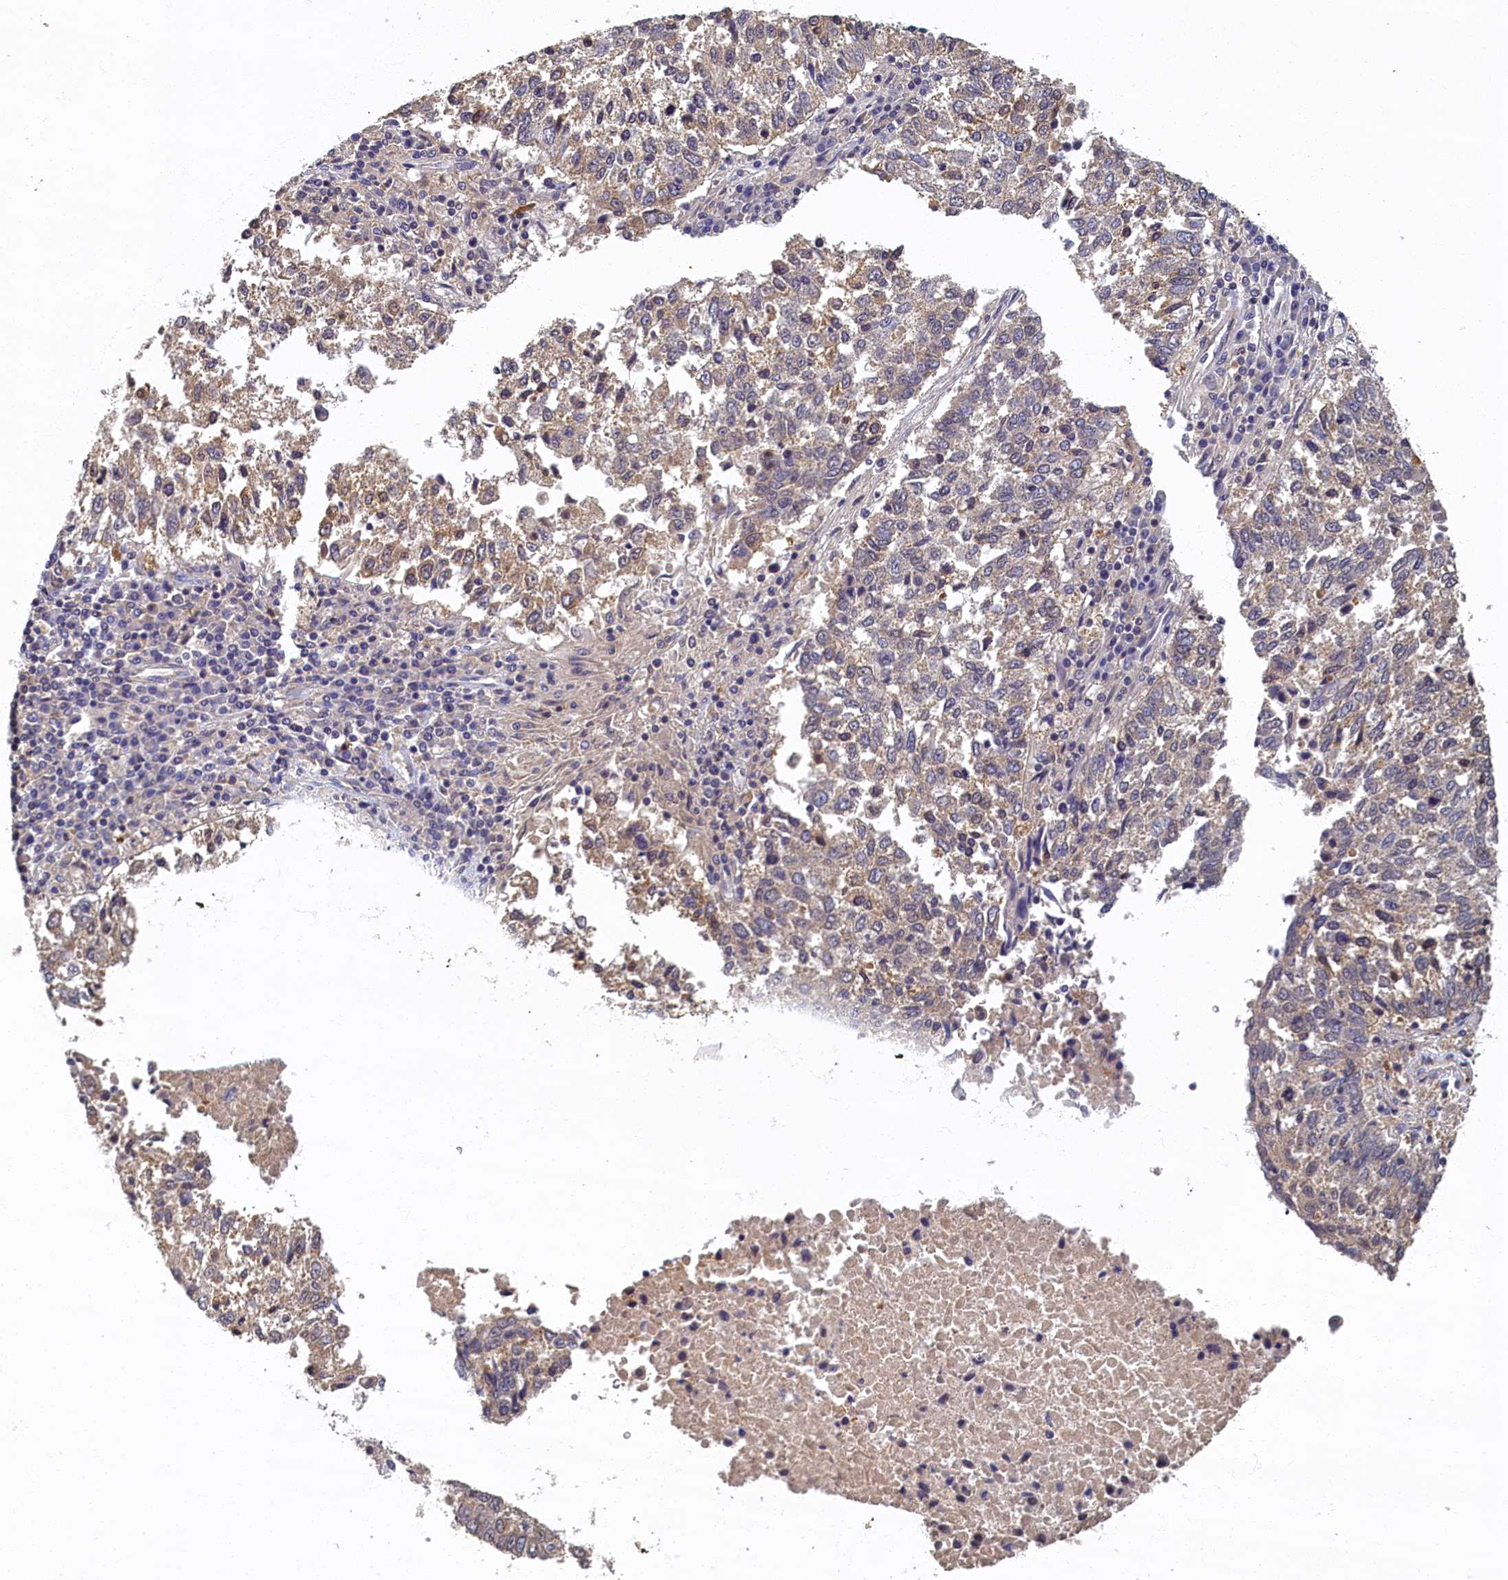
{"staining": {"intensity": "moderate", "quantity": "25%-75%", "location": "cytoplasmic/membranous"}, "tissue": "lung cancer", "cell_type": "Tumor cells", "image_type": "cancer", "snomed": [{"axis": "morphology", "description": "Squamous cell carcinoma, NOS"}, {"axis": "topography", "description": "Lung"}], "caption": "This histopathology image displays immunohistochemistry staining of human squamous cell carcinoma (lung), with medium moderate cytoplasmic/membranous expression in approximately 25%-75% of tumor cells.", "gene": "TBCB", "patient": {"sex": "male", "age": 73}}